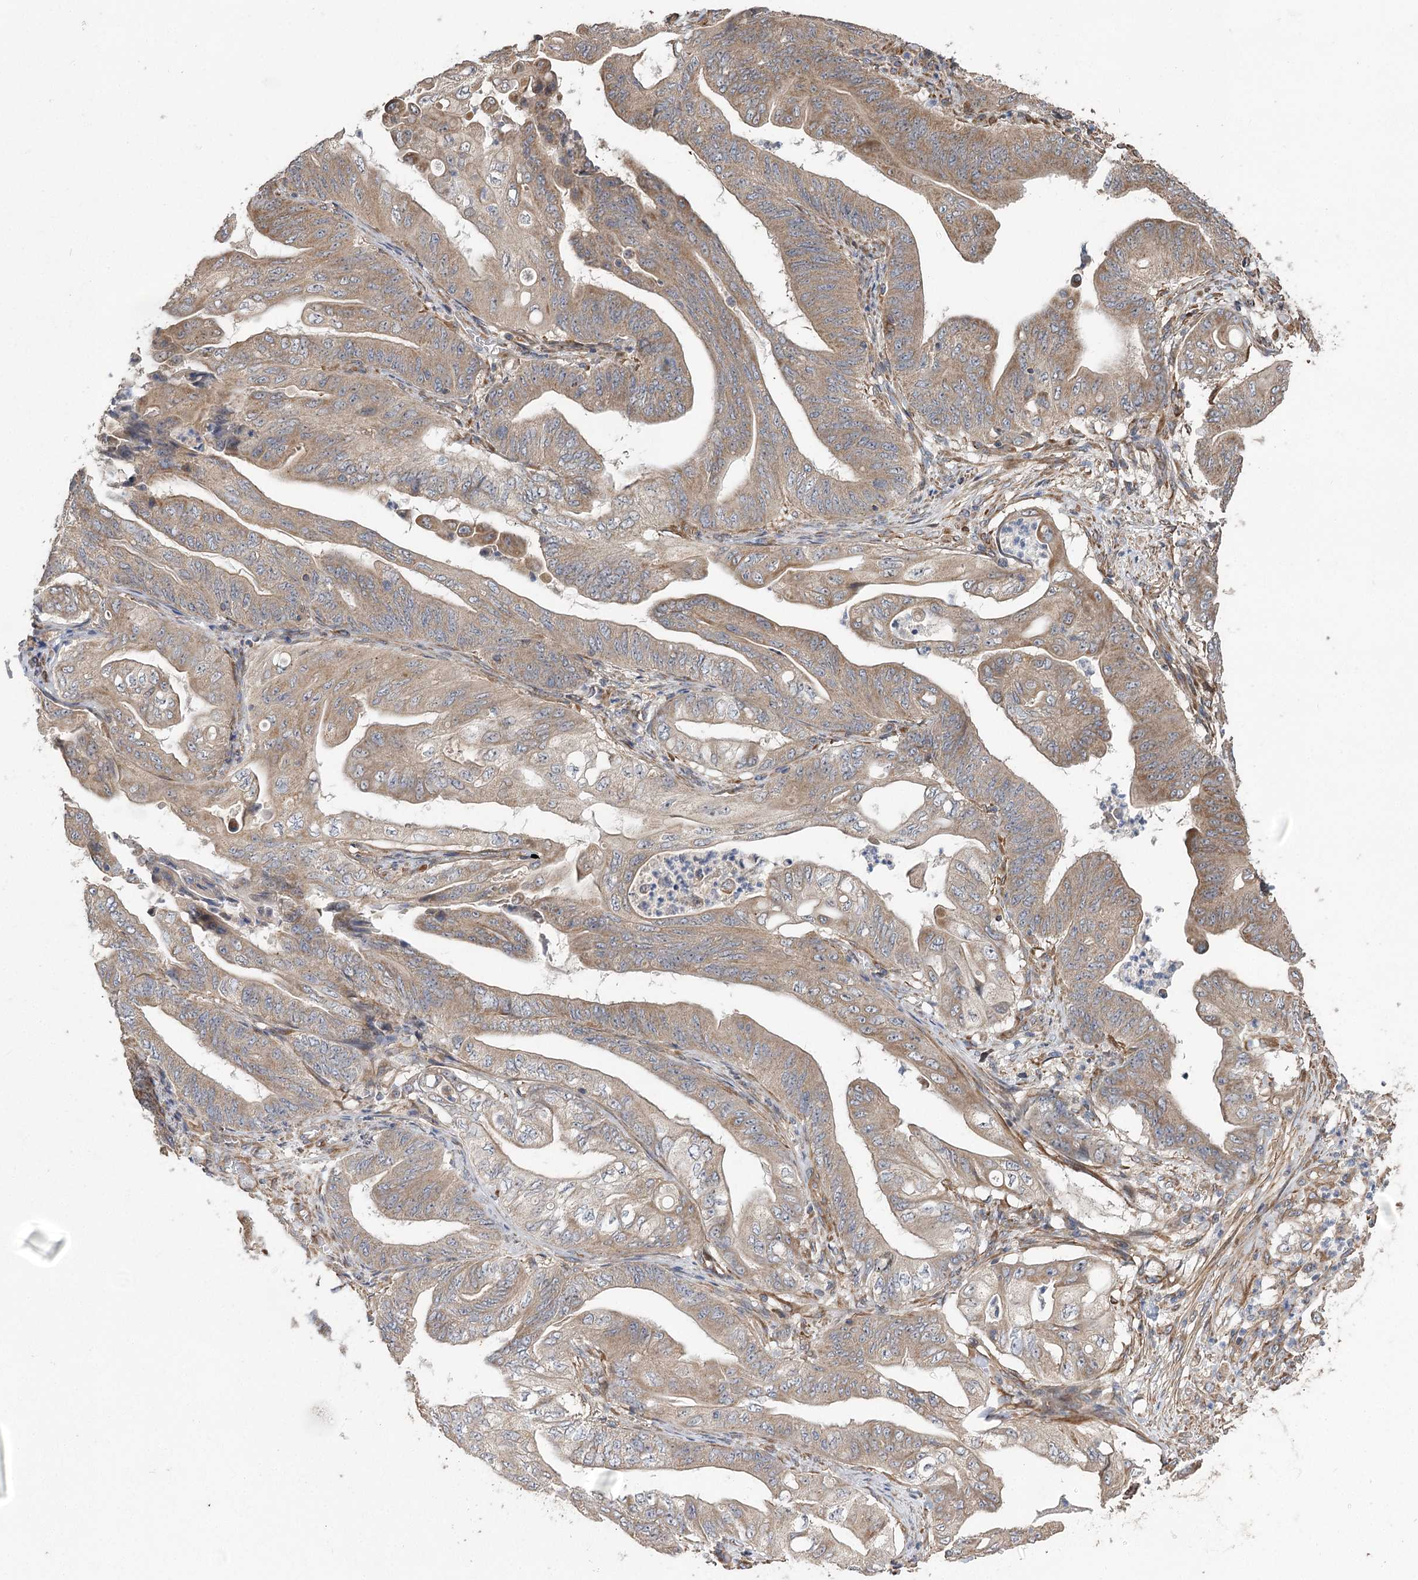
{"staining": {"intensity": "moderate", "quantity": ">75%", "location": "cytoplasmic/membranous"}, "tissue": "stomach cancer", "cell_type": "Tumor cells", "image_type": "cancer", "snomed": [{"axis": "morphology", "description": "Adenocarcinoma, NOS"}, {"axis": "topography", "description": "Stomach"}], "caption": "An image of human stomach cancer (adenocarcinoma) stained for a protein shows moderate cytoplasmic/membranous brown staining in tumor cells. (Brightfield microscopy of DAB IHC at high magnification).", "gene": "RWDD4", "patient": {"sex": "female", "age": 73}}